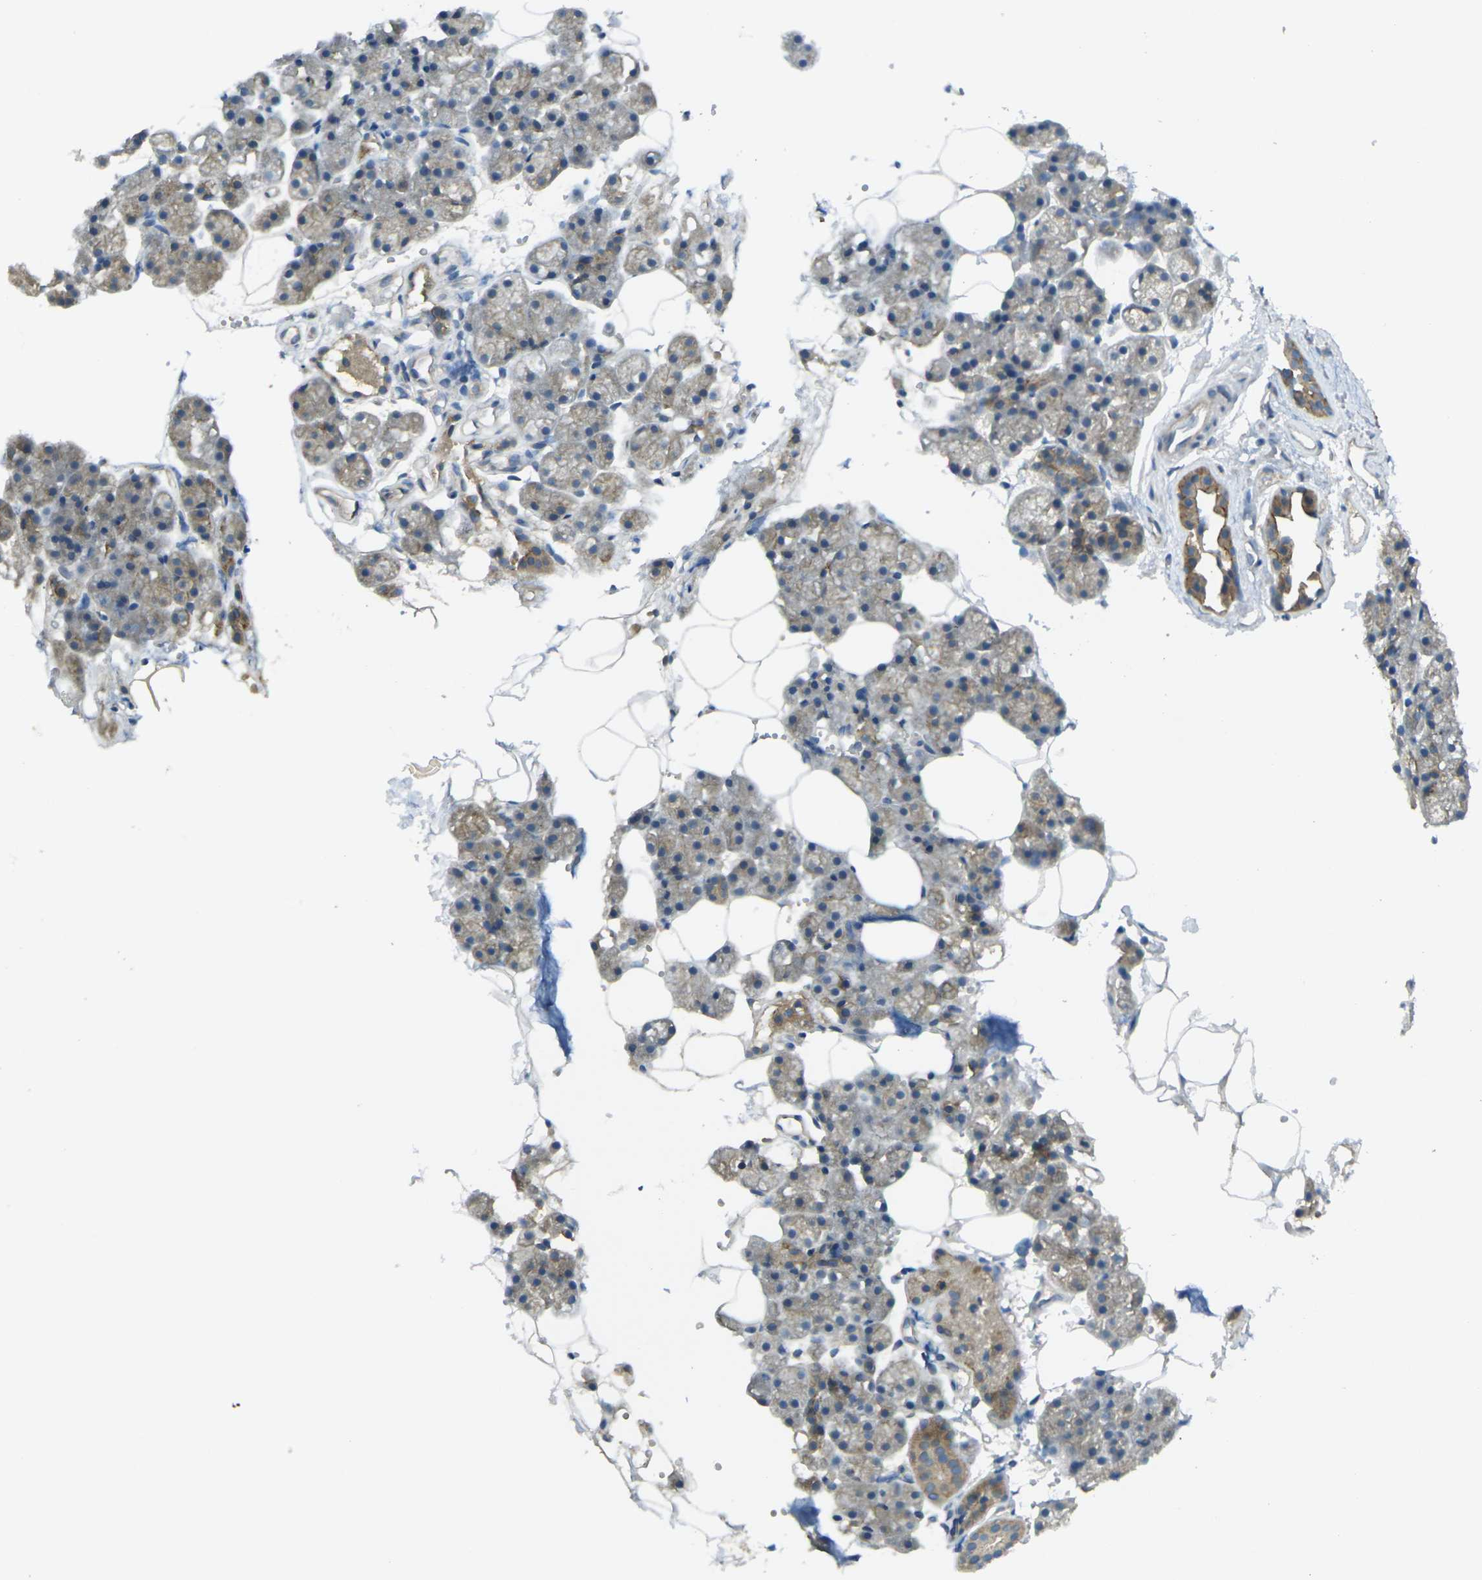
{"staining": {"intensity": "moderate", "quantity": ">75%", "location": "cytoplasmic/membranous"}, "tissue": "salivary gland", "cell_type": "Glandular cells", "image_type": "normal", "snomed": [{"axis": "morphology", "description": "Normal tissue, NOS"}, {"axis": "topography", "description": "Salivary gland"}], "caption": "The micrograph exhibits a brown stain indicating the presence of a protein in the cytoplasmic/membranous of glandular cells in salivary gland.", "gene": "RHBDD1", "patient": {"sex": "male", "age": 62}}